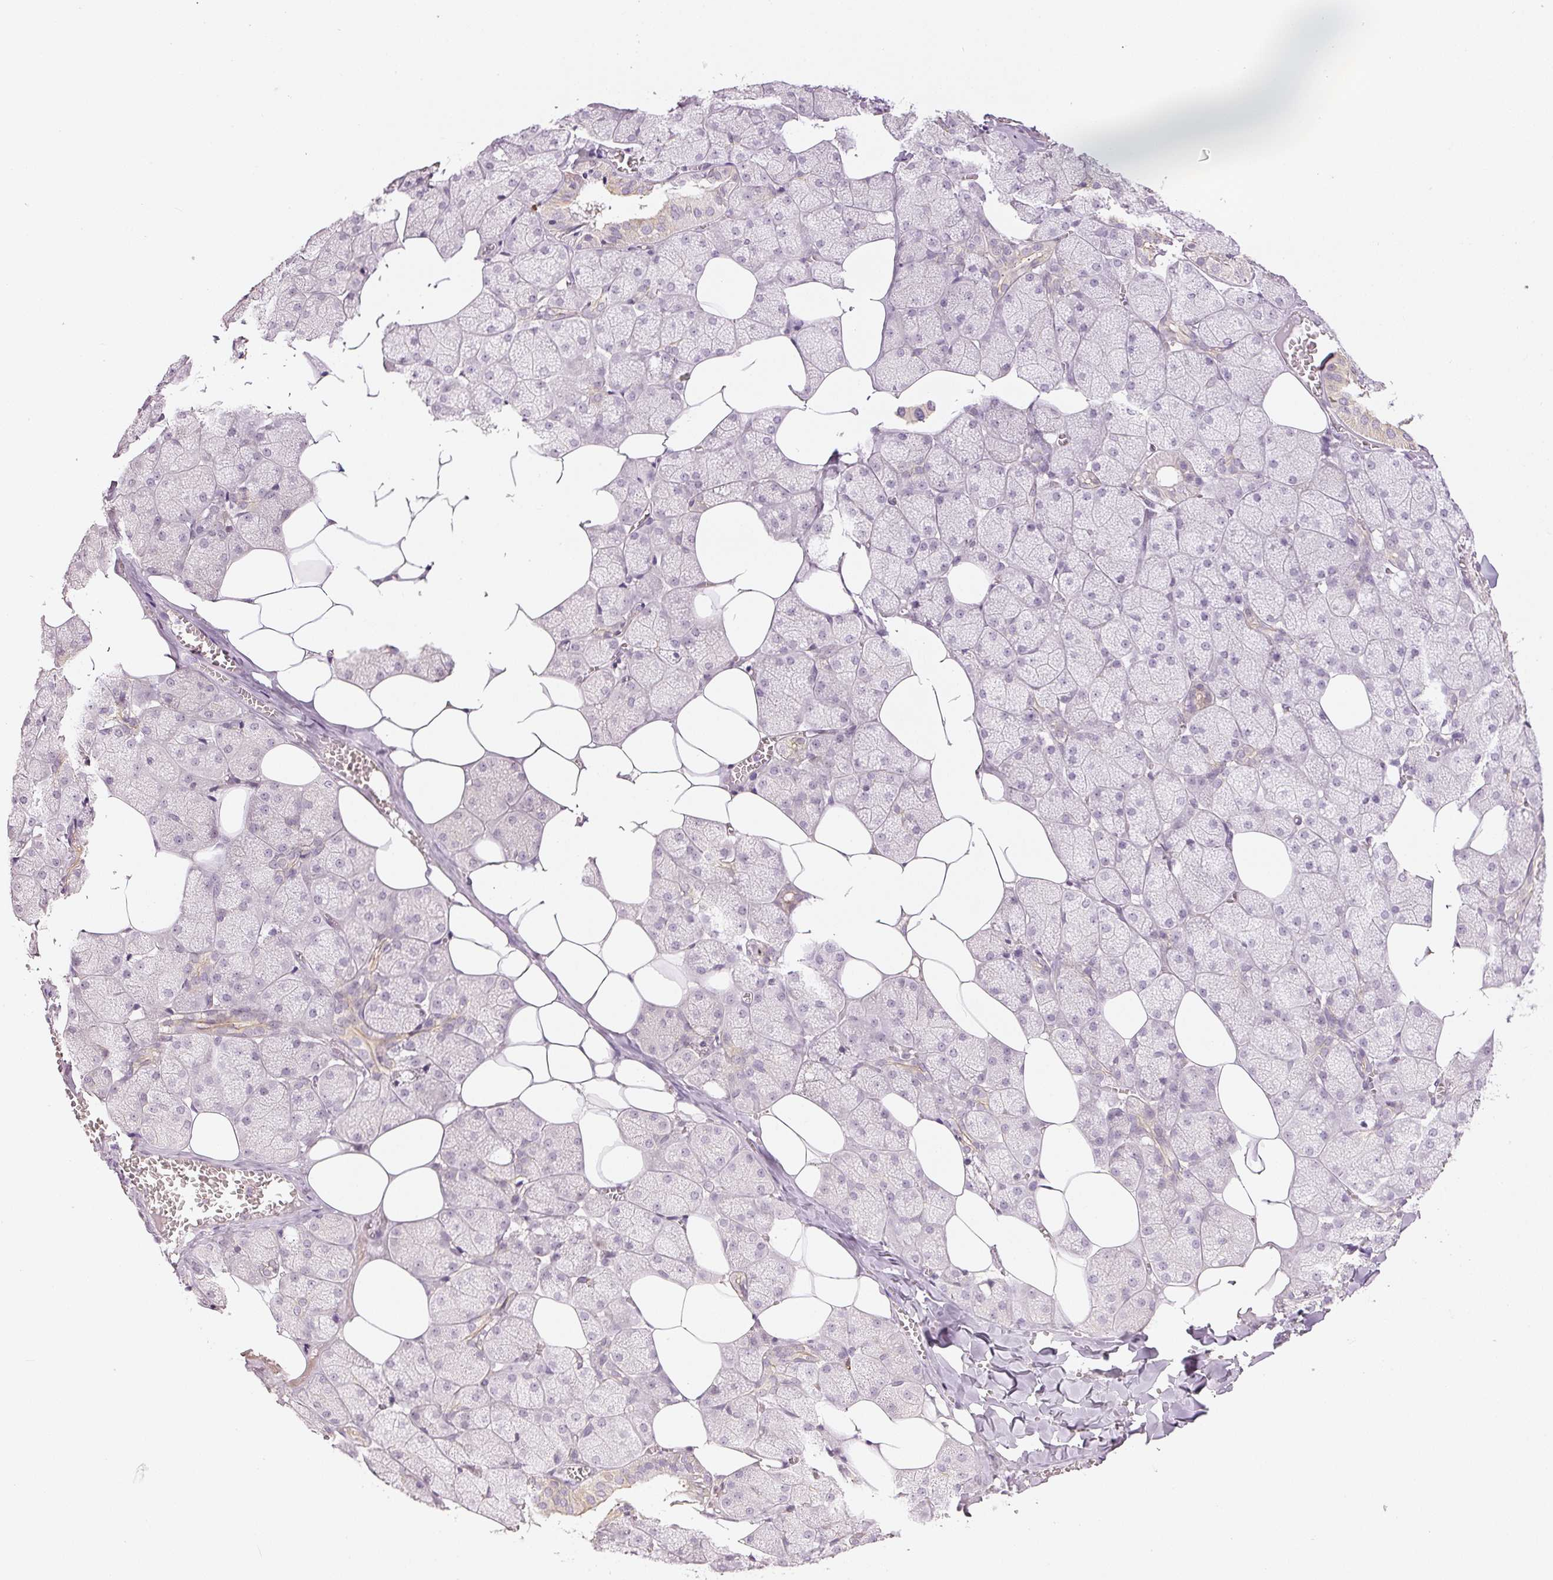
{"staining": {"intensity": "moderate", "quantity": "<25%", "location": "cytoplasmic/membranous"}, "tissue": "salivary gland", "cell_type": "Glandular cells", "image_type": "normal", "snomed": [{"axis": "morphology", "description": "Normal tissue, NOS"}, {"axis": "topography", "description": "Salivary gland"}, {"axis": "topography", "description": "Peripheral nerve tissue"}], "caption": "Salivary gland stained with DAB immunohistochemistry (IHC) demonstrates low levels of moderate cytoplasmic/membranous expression in about <25% of glandular cells.", "gene": "GZMA", "patient": {"sex": "male", "age": 38}}